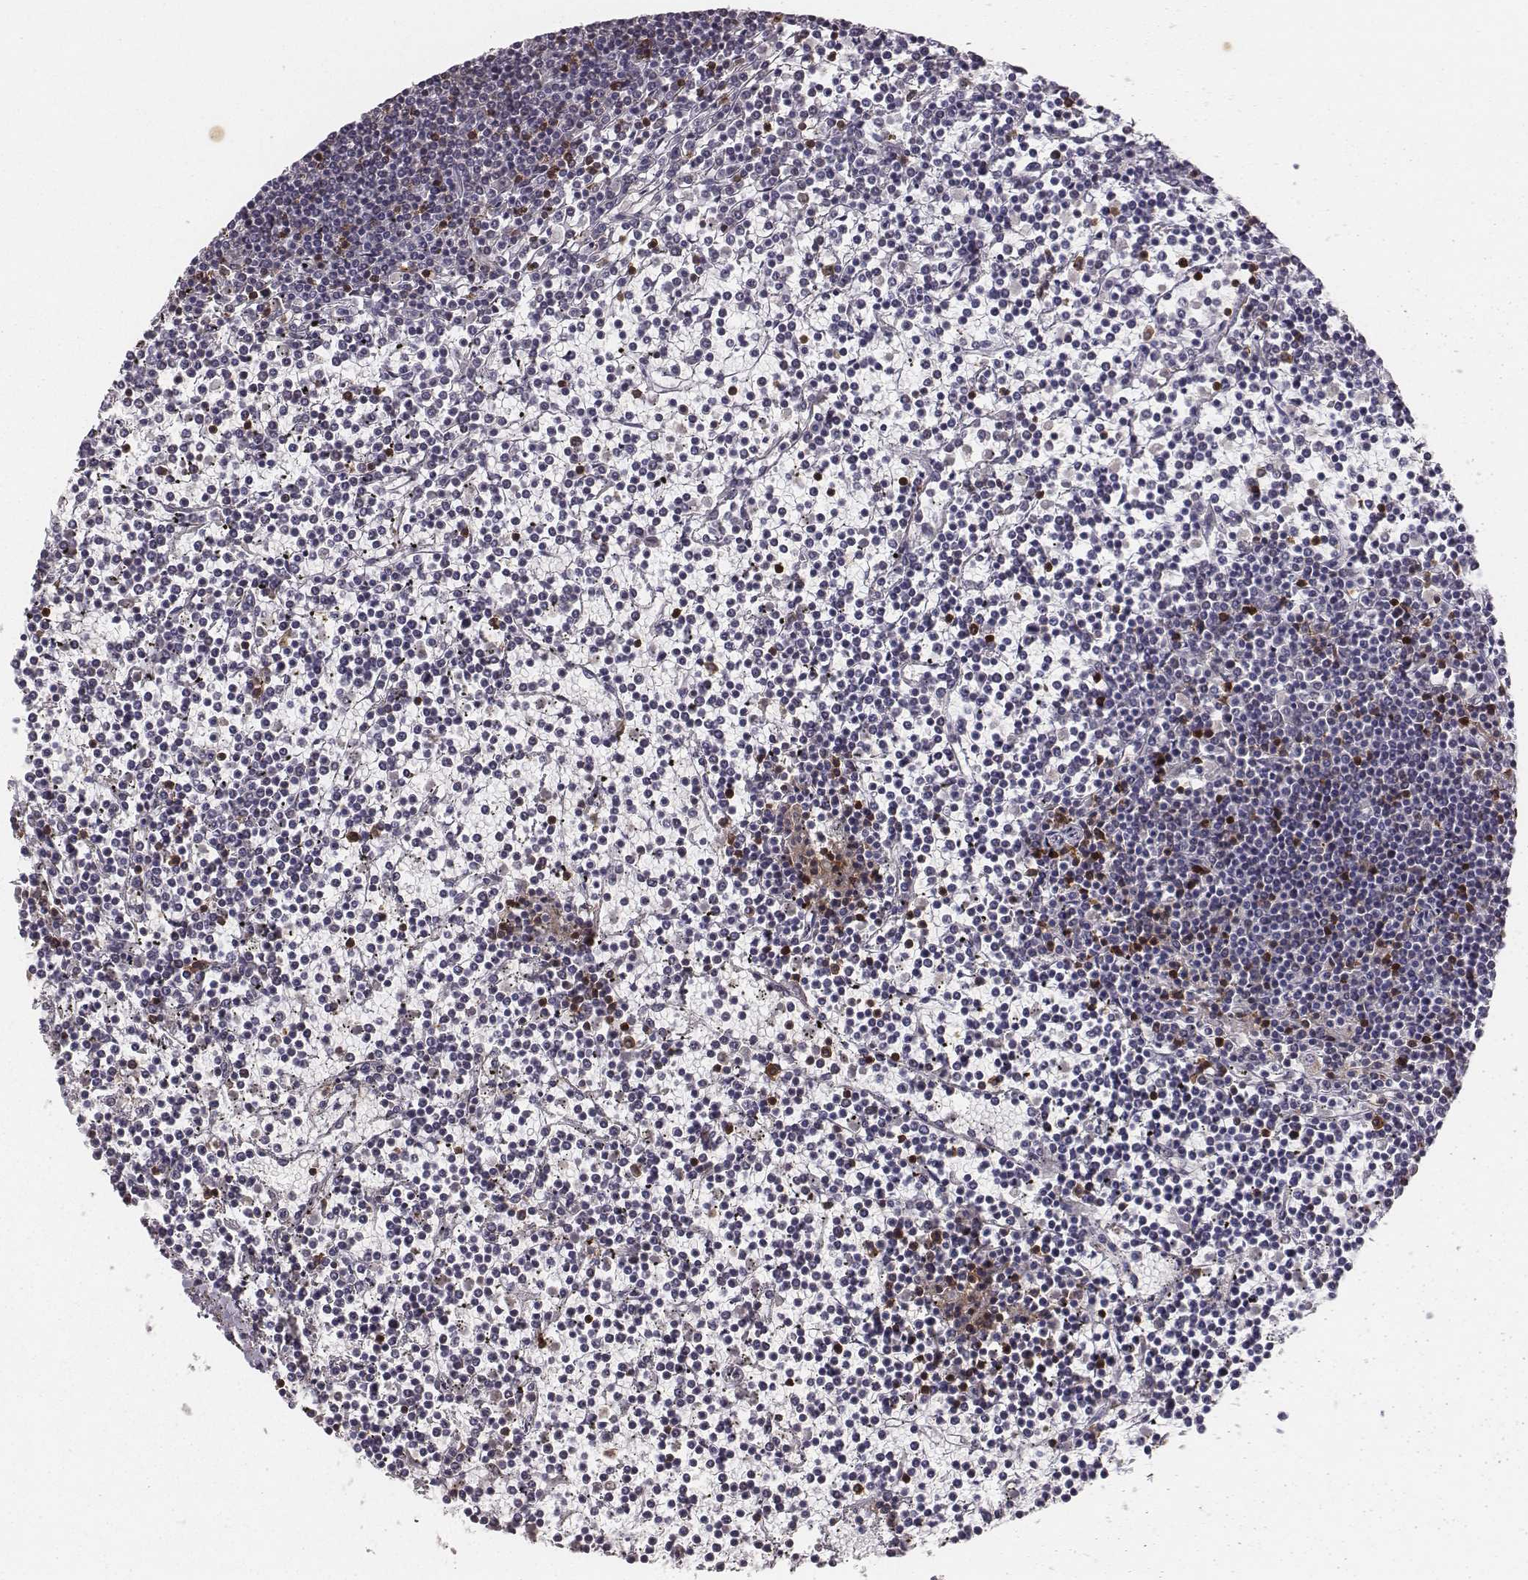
{"staining": {"intensity": "negative", "quantity": "none", "location": "none"}, "tissue": "lymphoma", "cell_type": "Tumor cells", "image_type": "cancer", "snomed": [{"axis": "morphology", "description": "Malignant lymphoma, non-Hodgkin's type, Low grade"}, {"axis": "topography", "description": "Spleen"}], "caption": "A micrograph of human malignant lymphoma, non-Hodgkin's type (low-grade) is negative for staining in tumor cells.", "gene": "PILRA", "patient": {"sex": "female", "age": 19}}